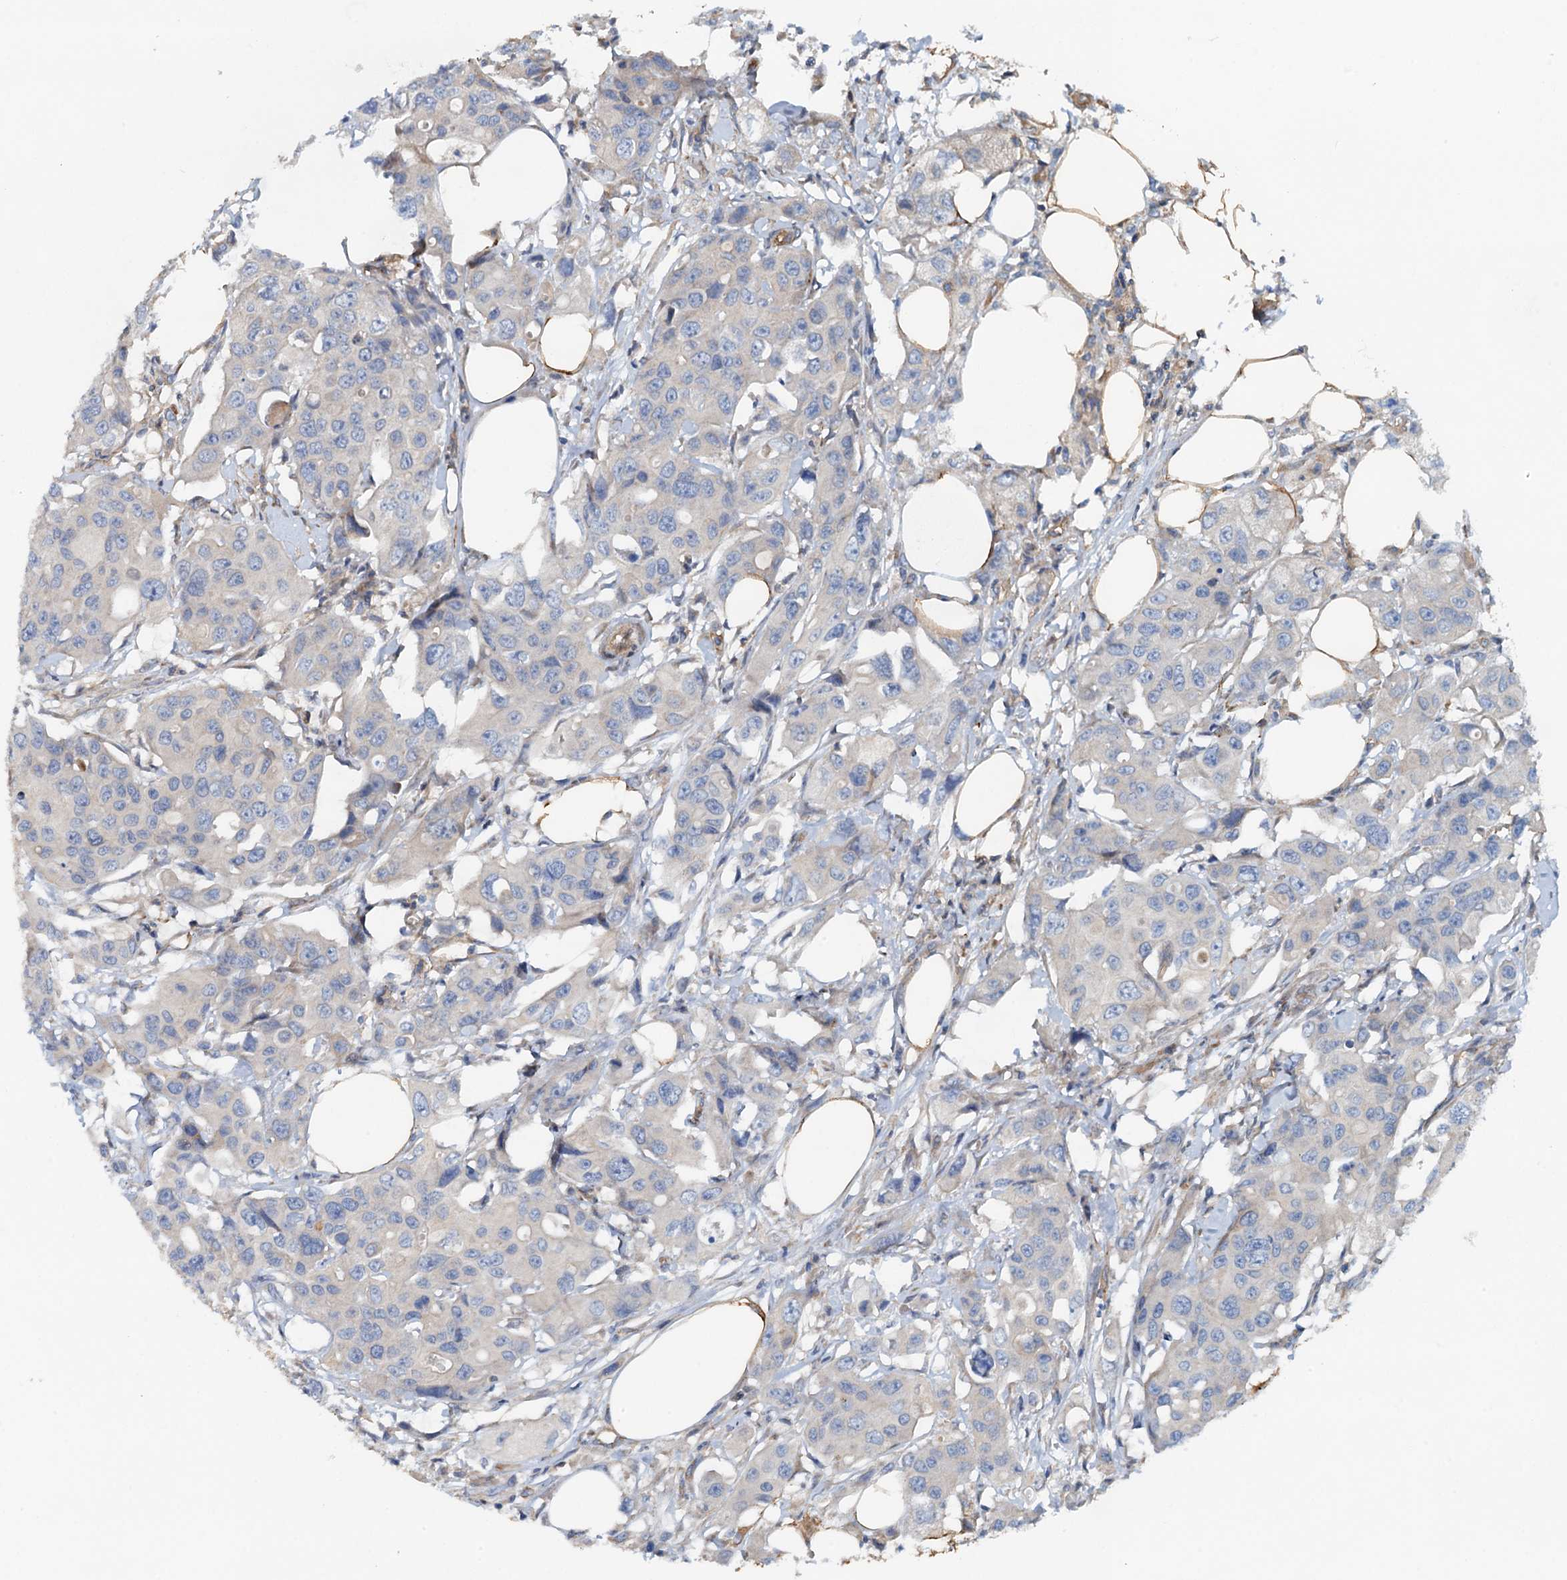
{"staining": {"intensity": "negative", "quantity": "none", "location": "none"}, "tissue": "colorectal cancer", "cell_type": "Tumor cells", "image_type": "cancer", "snomed": [{"axis": "morphology", "description": "Adenocarcinoma, NOS"}, {"axis": "topography", "description": "Colon"}], "caption": "Colorectal adenocarcinoma was stained to show a protein in brown. There is no significant staining in tumor cells.", "gene": "ROGDI", "patient": {"sex": "male", "age": 77}}